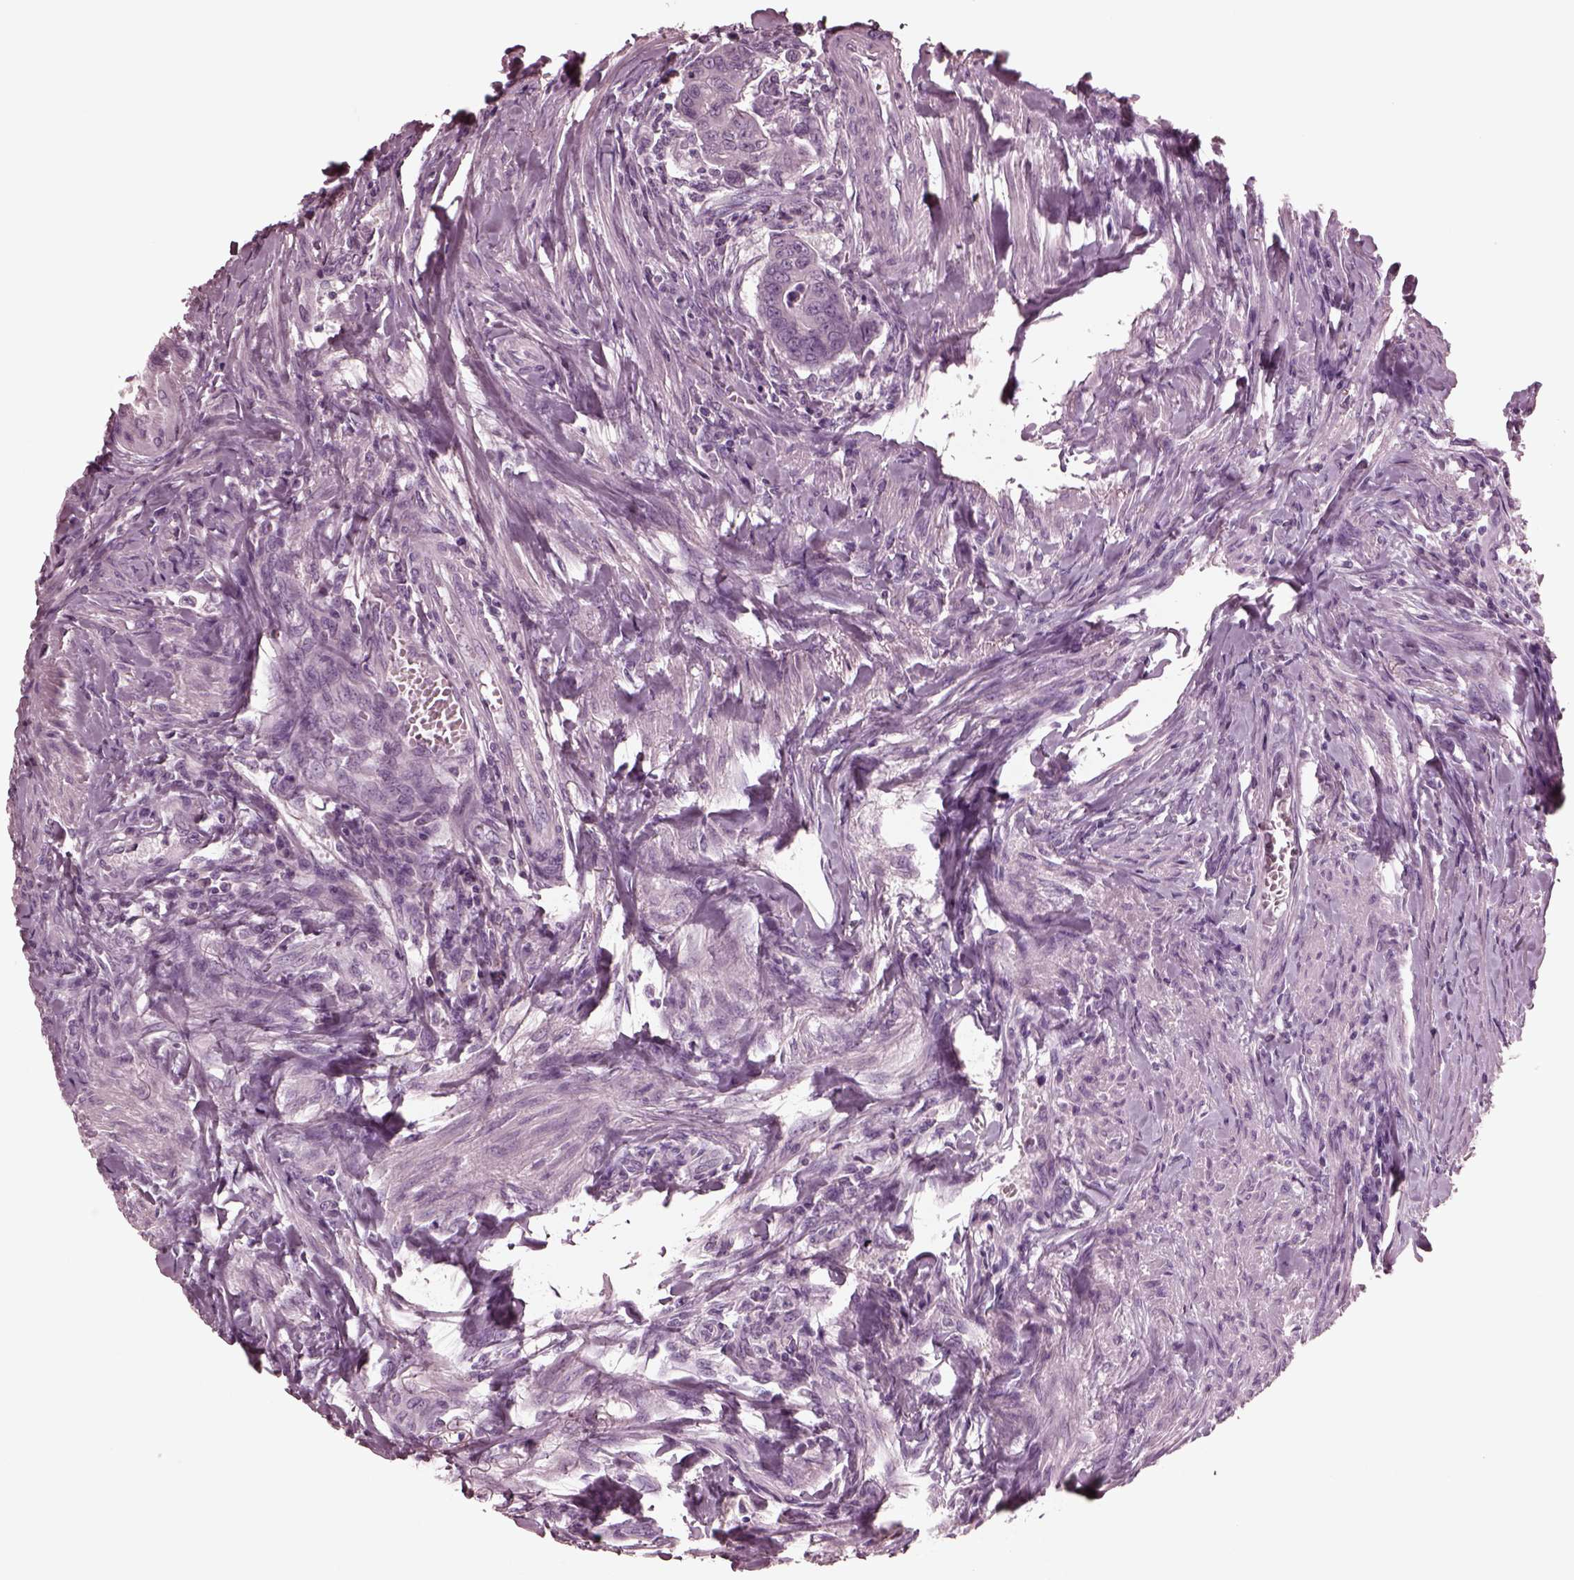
{"staining": {"intensity": "negative", "quantity": "none", "location": "none"}, "tissue": "colorectal cancer", "cell_type": "Tumor cells", "image_type": "cancer", "snomed": [{"axis": "morphology", "description": "Adenocarcinoma, NOS"}, {"axis": "topography", "description": "Colon"}], "caption": "An immunohistochemistry (IHC) micrograph of colorectal cancer is shown. There is no staining in tumor cells of colorectal cancer. (Immunohistochemistry, brightfield microscopy, high magnification).", "gene": "MIB2", "patient": {"sex": "female", "age": 67}}